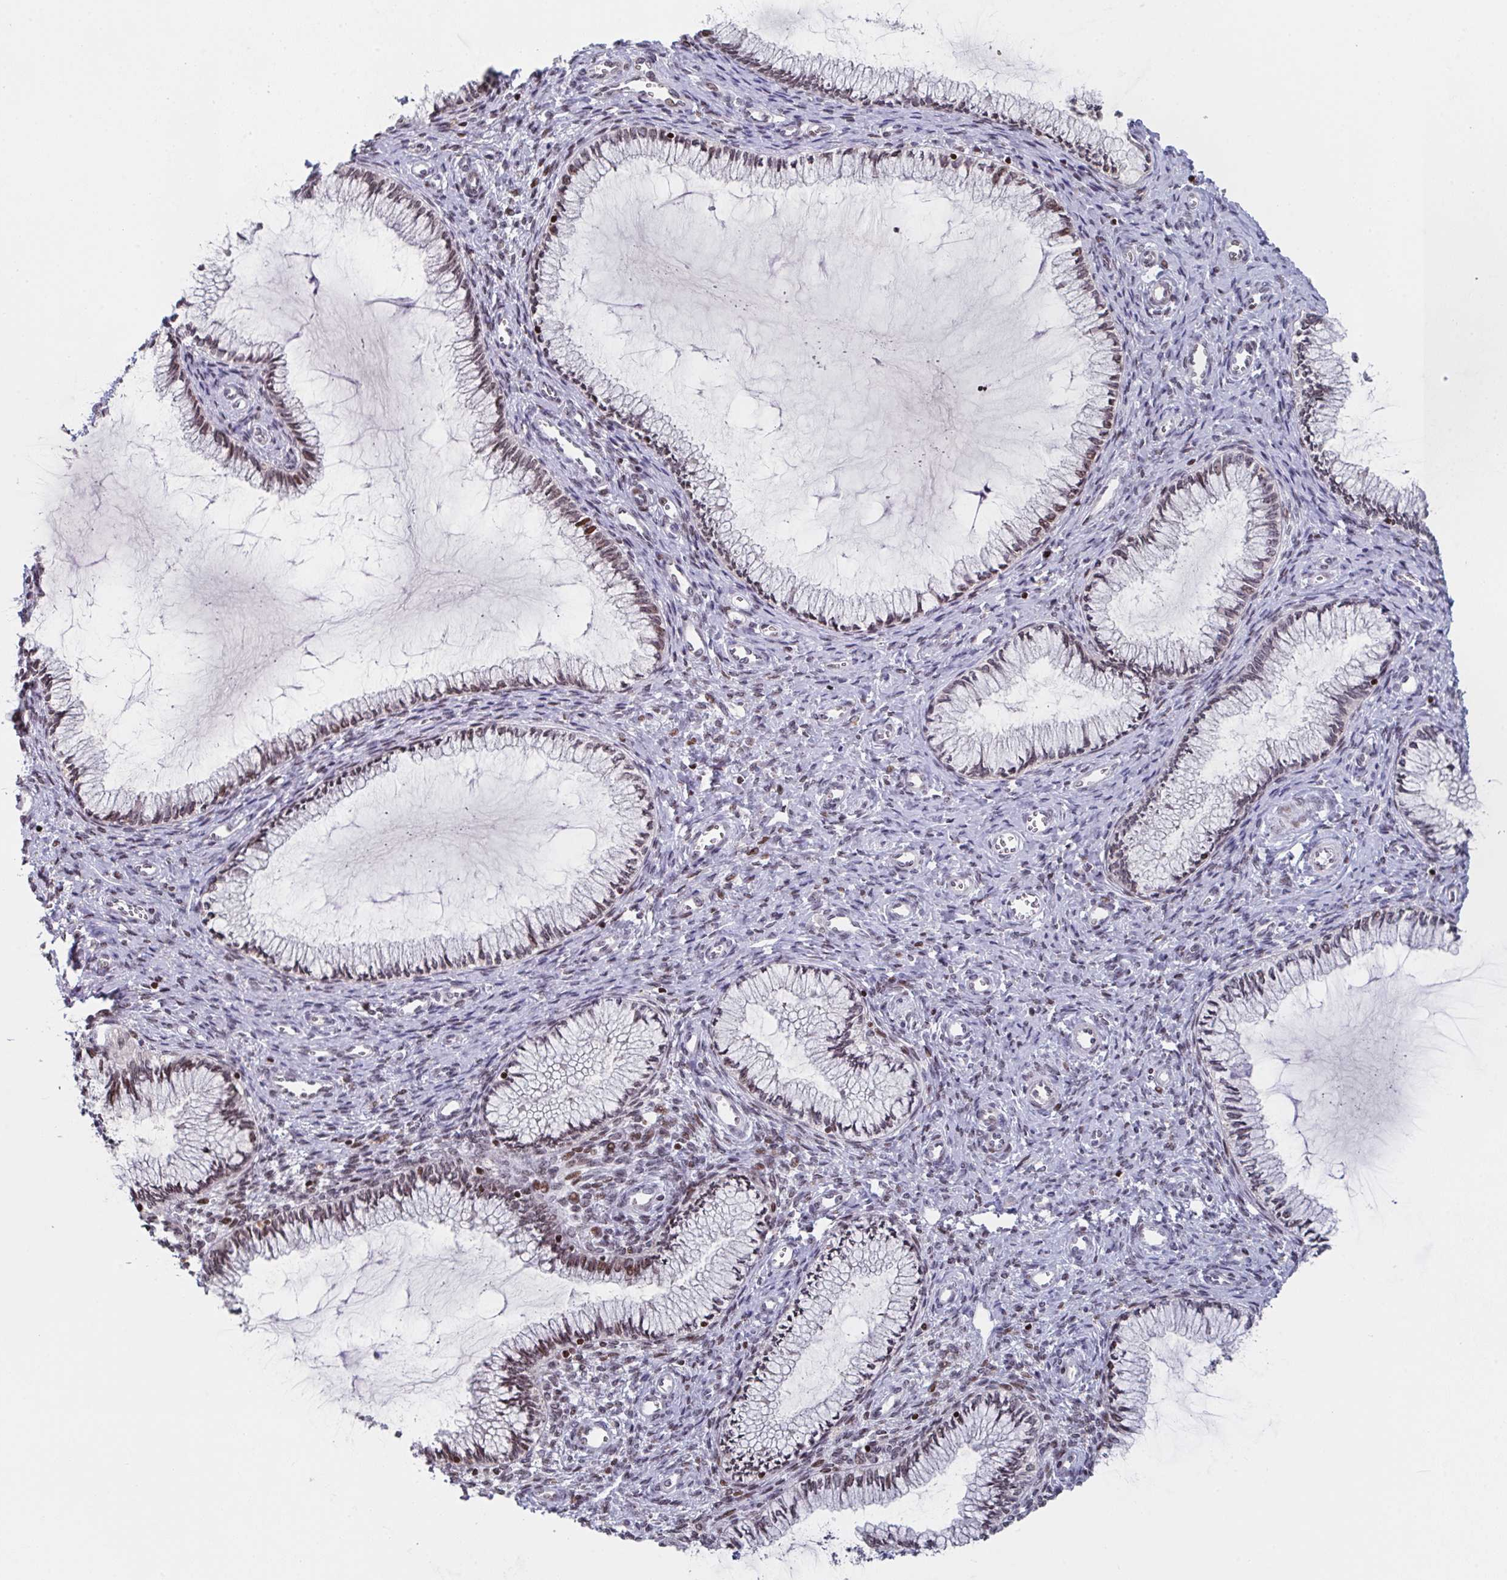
{"staining": {"intensity": "weak", "quantity": "25%-75%", "location": "nuclear"}, "tissue": "cervix", "cell_type": "Glandular cells", "image_type": "normal", "snomed": [{"axis": "morphology", "description": "Normal tissue, NOS"}, {"axis": "topography", "description": "Cervix"}], "caption": "Immunohistochemical staining of unremarkable cervix reveals 25%-75% levels of weak nuclear protein positivity in about 25%-75% of glandular cells. The staining is performed using DAB (3,3'-diaminobenzidine) brown chromogen to label protein expression. The nuclei are counter-stained blue using hematoxylin.", "gene": "PCDHB8", "patient": {"sex": "female", "age": 24}}